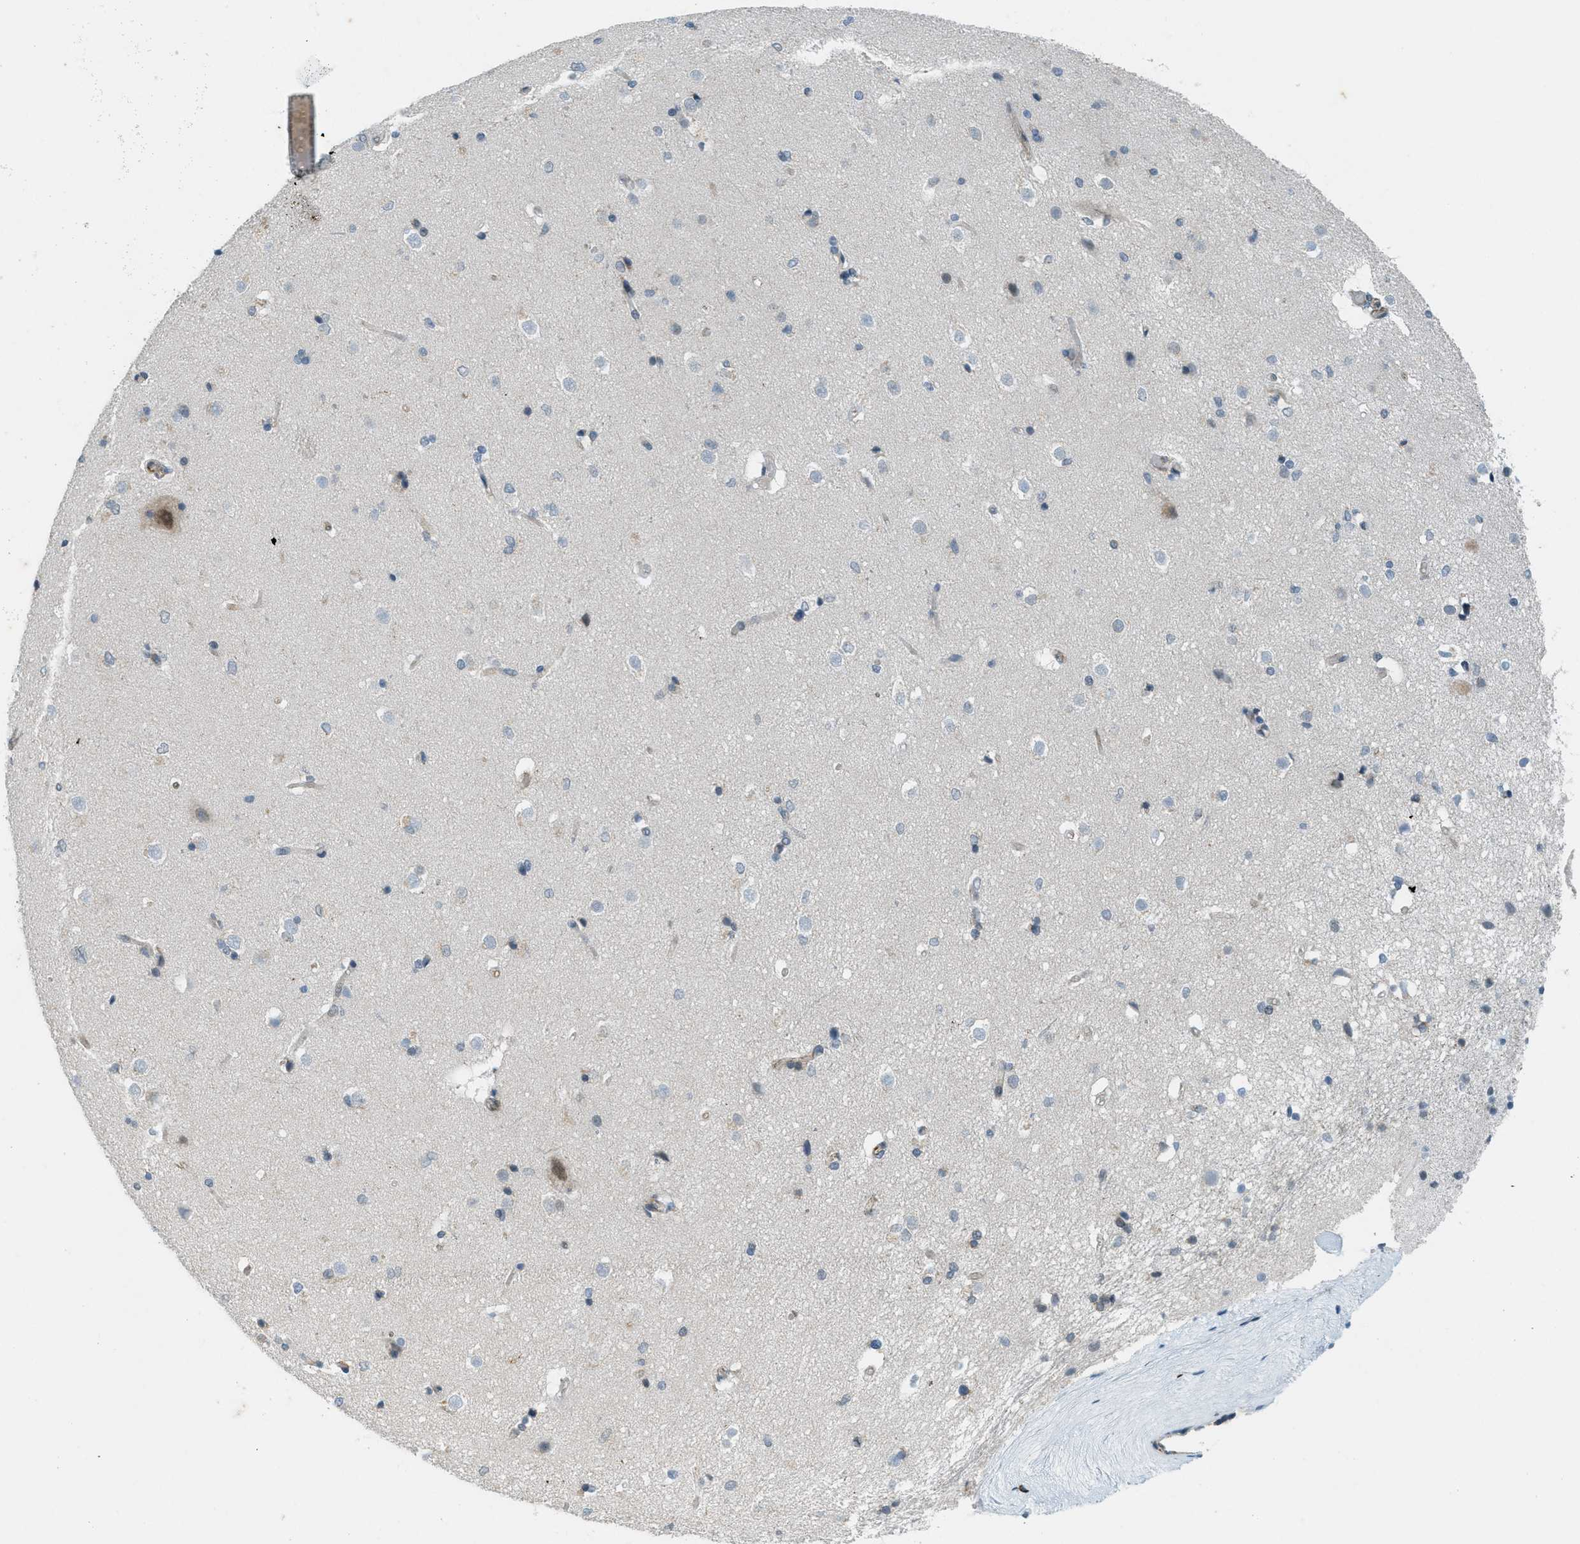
{"staining": {"intensity": "negative", "quantity": "none", "location": "none"}, "tissue": "caudate", "cell_type": "Glial cells", "image_type": "normal", "snomed": [{"axis": "morphology", "description": "Normal tissue, NOS"}, {"axis": "topography", "description": "Lateral ventricle wall"}], "caption": "The histopathology image displays no significant staining in glial cells of caudate. (DAB (3,3'-diaminobenzidine) immunohistochemistry (IHC) with hematoxylin counter stain).", "gene": "FYN", "patient": {"sex": "female", "age": 19}}